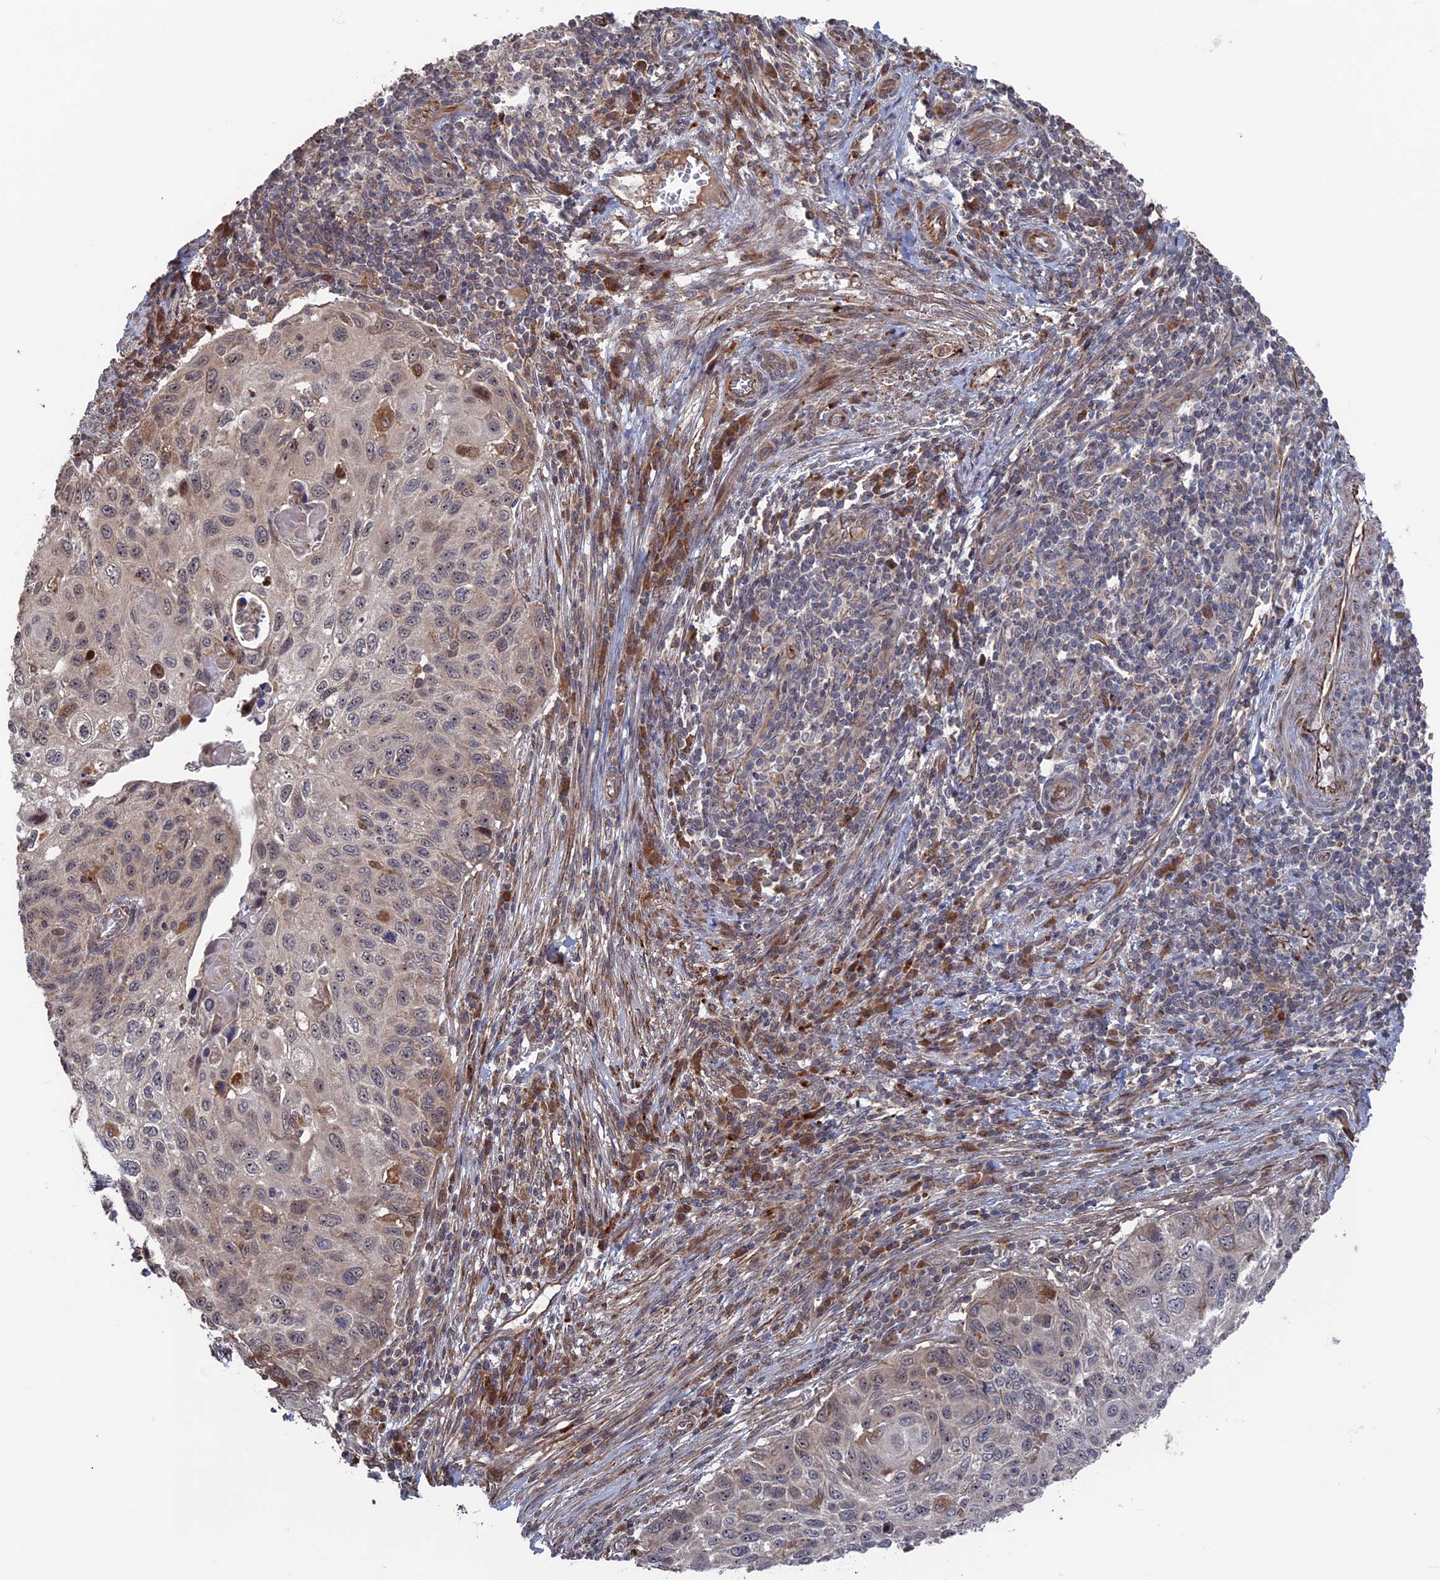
{"staining": {"intensity": "weak", "quantity": "<25%", "location": "cytoplasmic/membranous"}, "tissue": "cervical cancer", "cell_type": "Tumor cells", "image_type": "cancer", "snomed": [{"axis": "morphology", "description": "Squamous cell carcinoma, NOS"}, {"axis": "topography", "description": "Cervix"}], "caption": "Squamous cell carcinoma (cervical) stained for a protein using IHC demonstrates no positivity tumor cells.", "gene": "PLA2G15", "patient": {"sex": "female", "age": 70}}